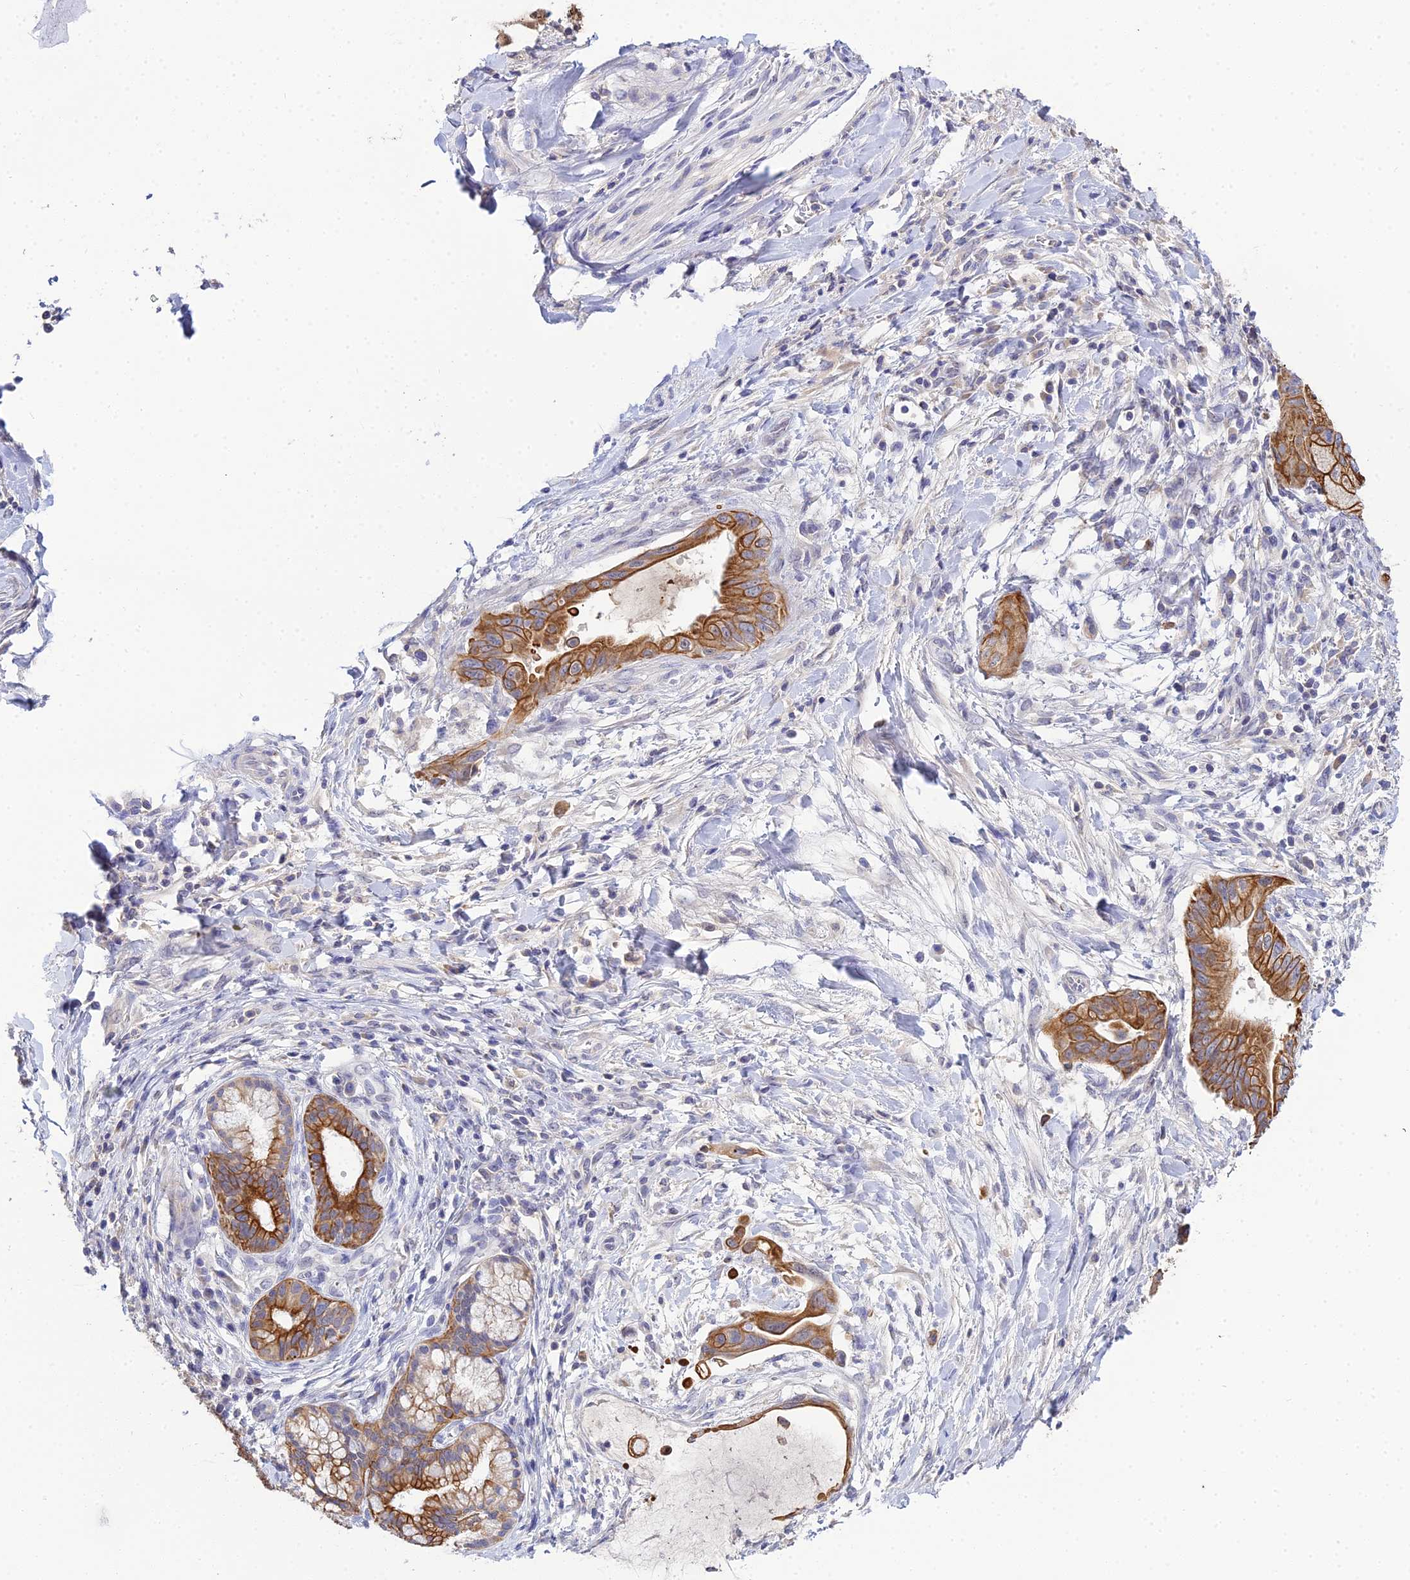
{"staining": {"intensity": "strong", "quantity": ">75%", "location": "cytoplasmic/membranous"}, "tissue": "pancreatic cancer", "cell_type": "Tumor cells", "image_type": "cancer", "snomed": [{"axis": "morphology", "description": "Adenocarcinoma, NOS"}, {"axis": "topography", "description": "Pancreas"}], "caption": "Strong cytoplasmic/membranous expression for a protein is seen in about >75% of tumor cells of adenocarcinoma (pancreatic) using IHC.", "gene": "ZXDA", "patient": {"sex": "male", "age": 48}}